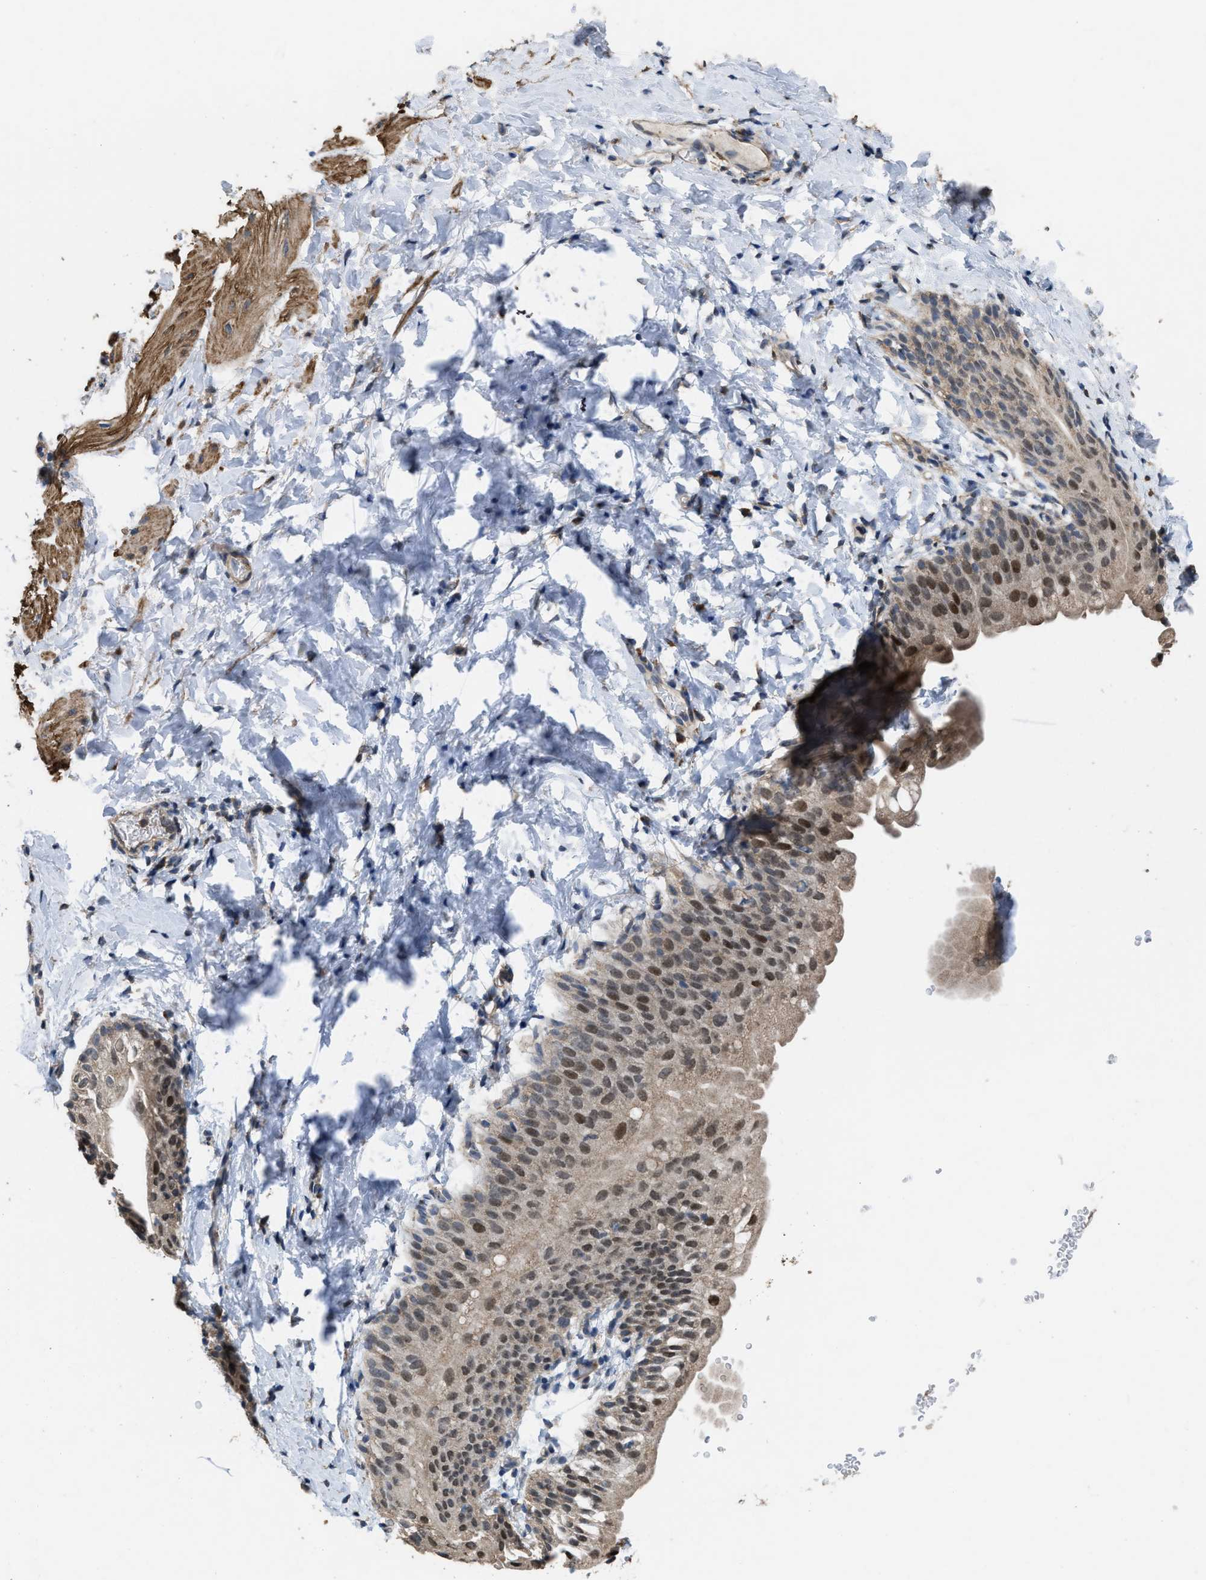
{"staining": {"intensity": "moderate", "quantity": "25%-75%", "location": "cytoplasmic/membranous,nuclear"}, "tissue": "smooth muscle", "cell_type": "Smooth muscle cells", "image_type": "normal", "snomed": [{"axis": "morphology", "description": "Normal tissue, NOS"}, {"axis": "topography", "description": "Smooth muscle"}], "caption": "There is medium levels of moderate cytoplasmic/membranous,nuclear staining in smooth muscle cells of normal smooth muscle, as demonstrated by immunohistochemical staining (brown color).", "gene": "ARL6", "patient": {"sex": "male", "age": 16}}